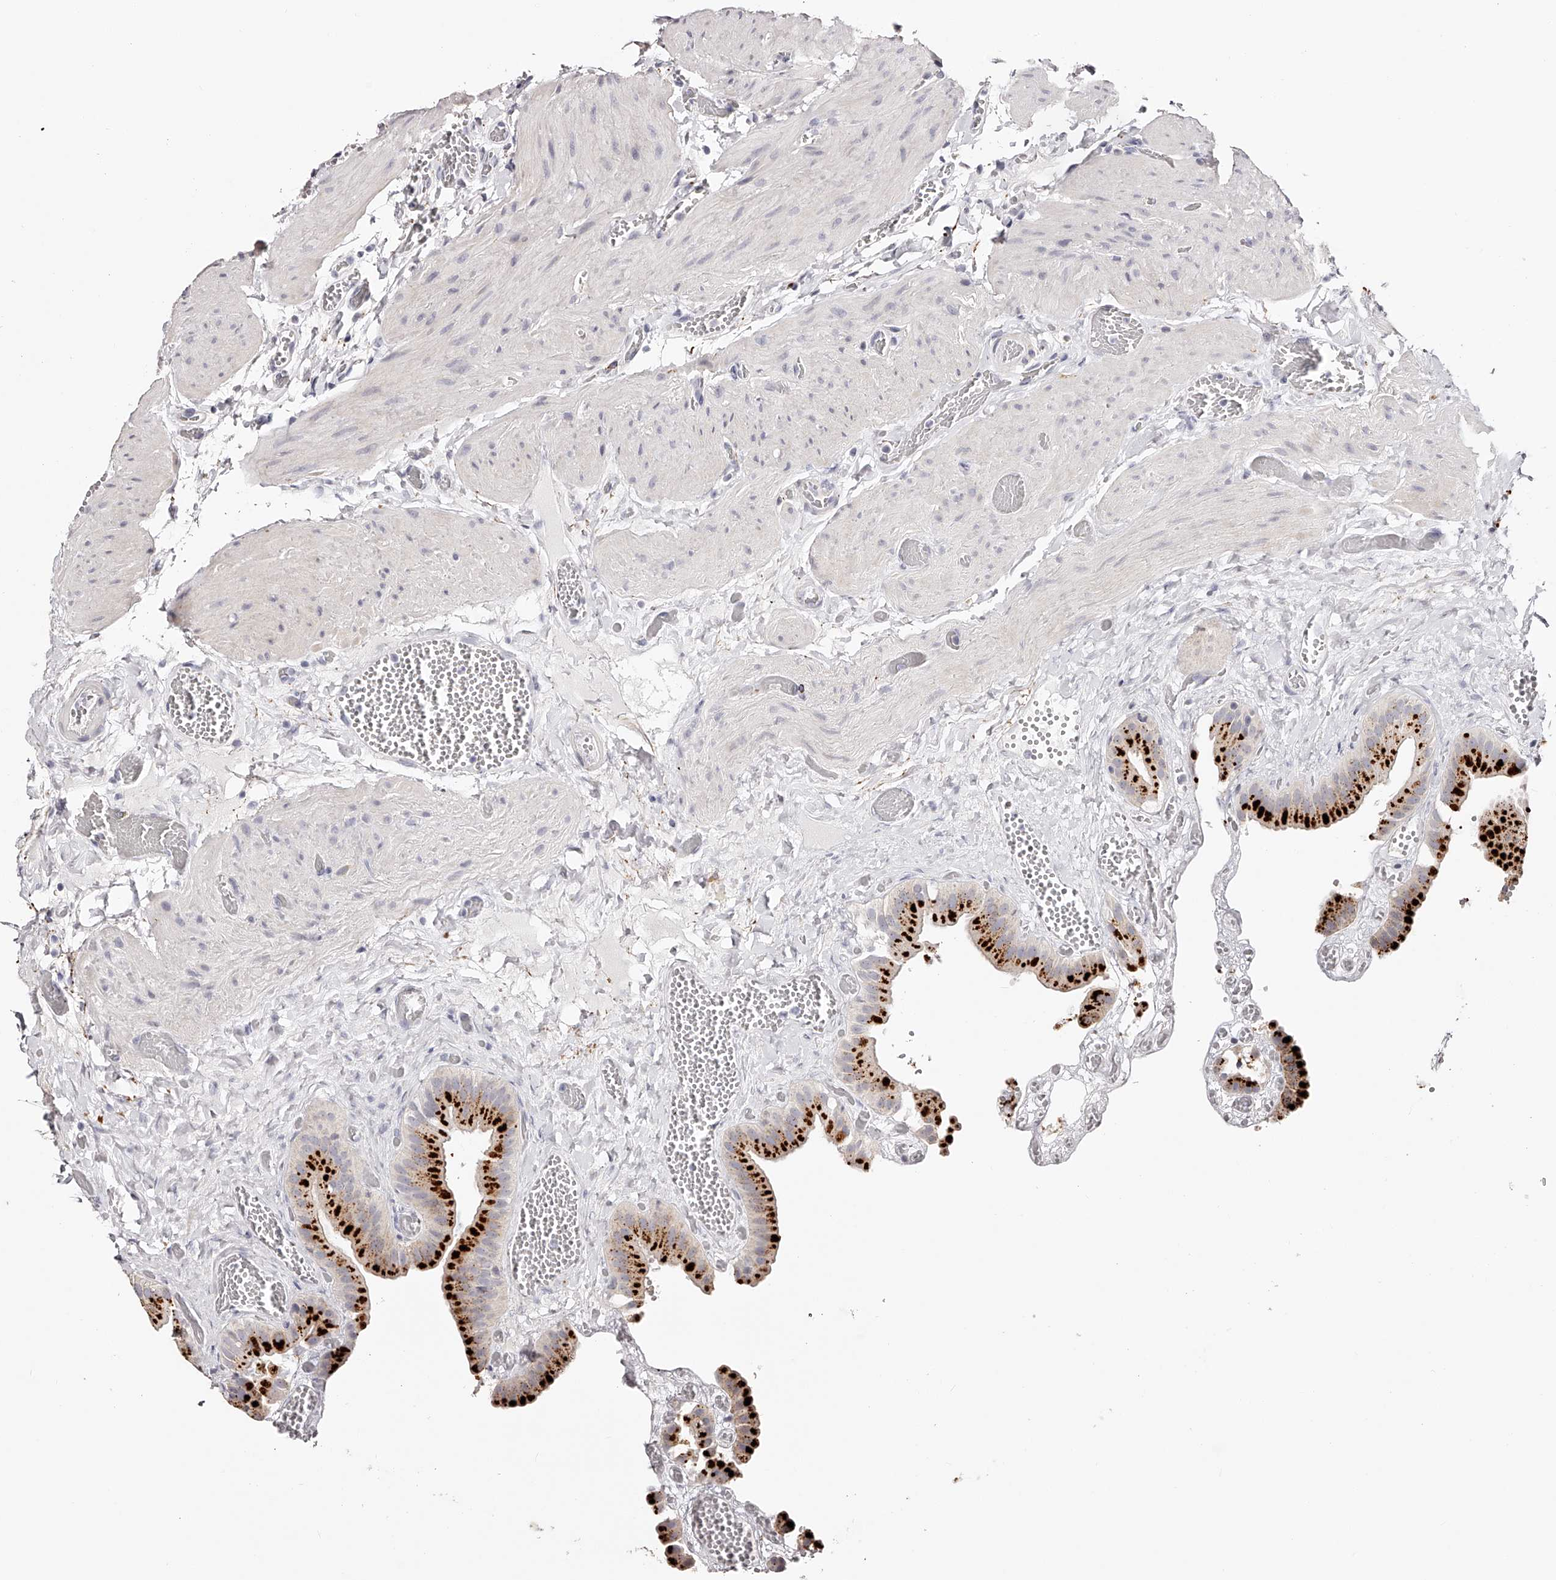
{"staining": {"intensity": "strong", "quantity": ">75%", "location": "cytoplasmic/membranous"}, "tissue": "gallbladder", "cell_type": "Glandular cells", "image_type": "normal", "snomed": [{"axis": "morphology", "description": "Normal tissue, NOS"}, {"axis": "topography", "description": "Gallbladder"}], "caption": "Gallbladder stained with DAB immunohistochemistry reveals high levels of strong cytoplasmic/membranous positivity in about >75% of glandular cells.", "gene": "SLC35D3", "patient": {"sex": "female", "age": 64}}